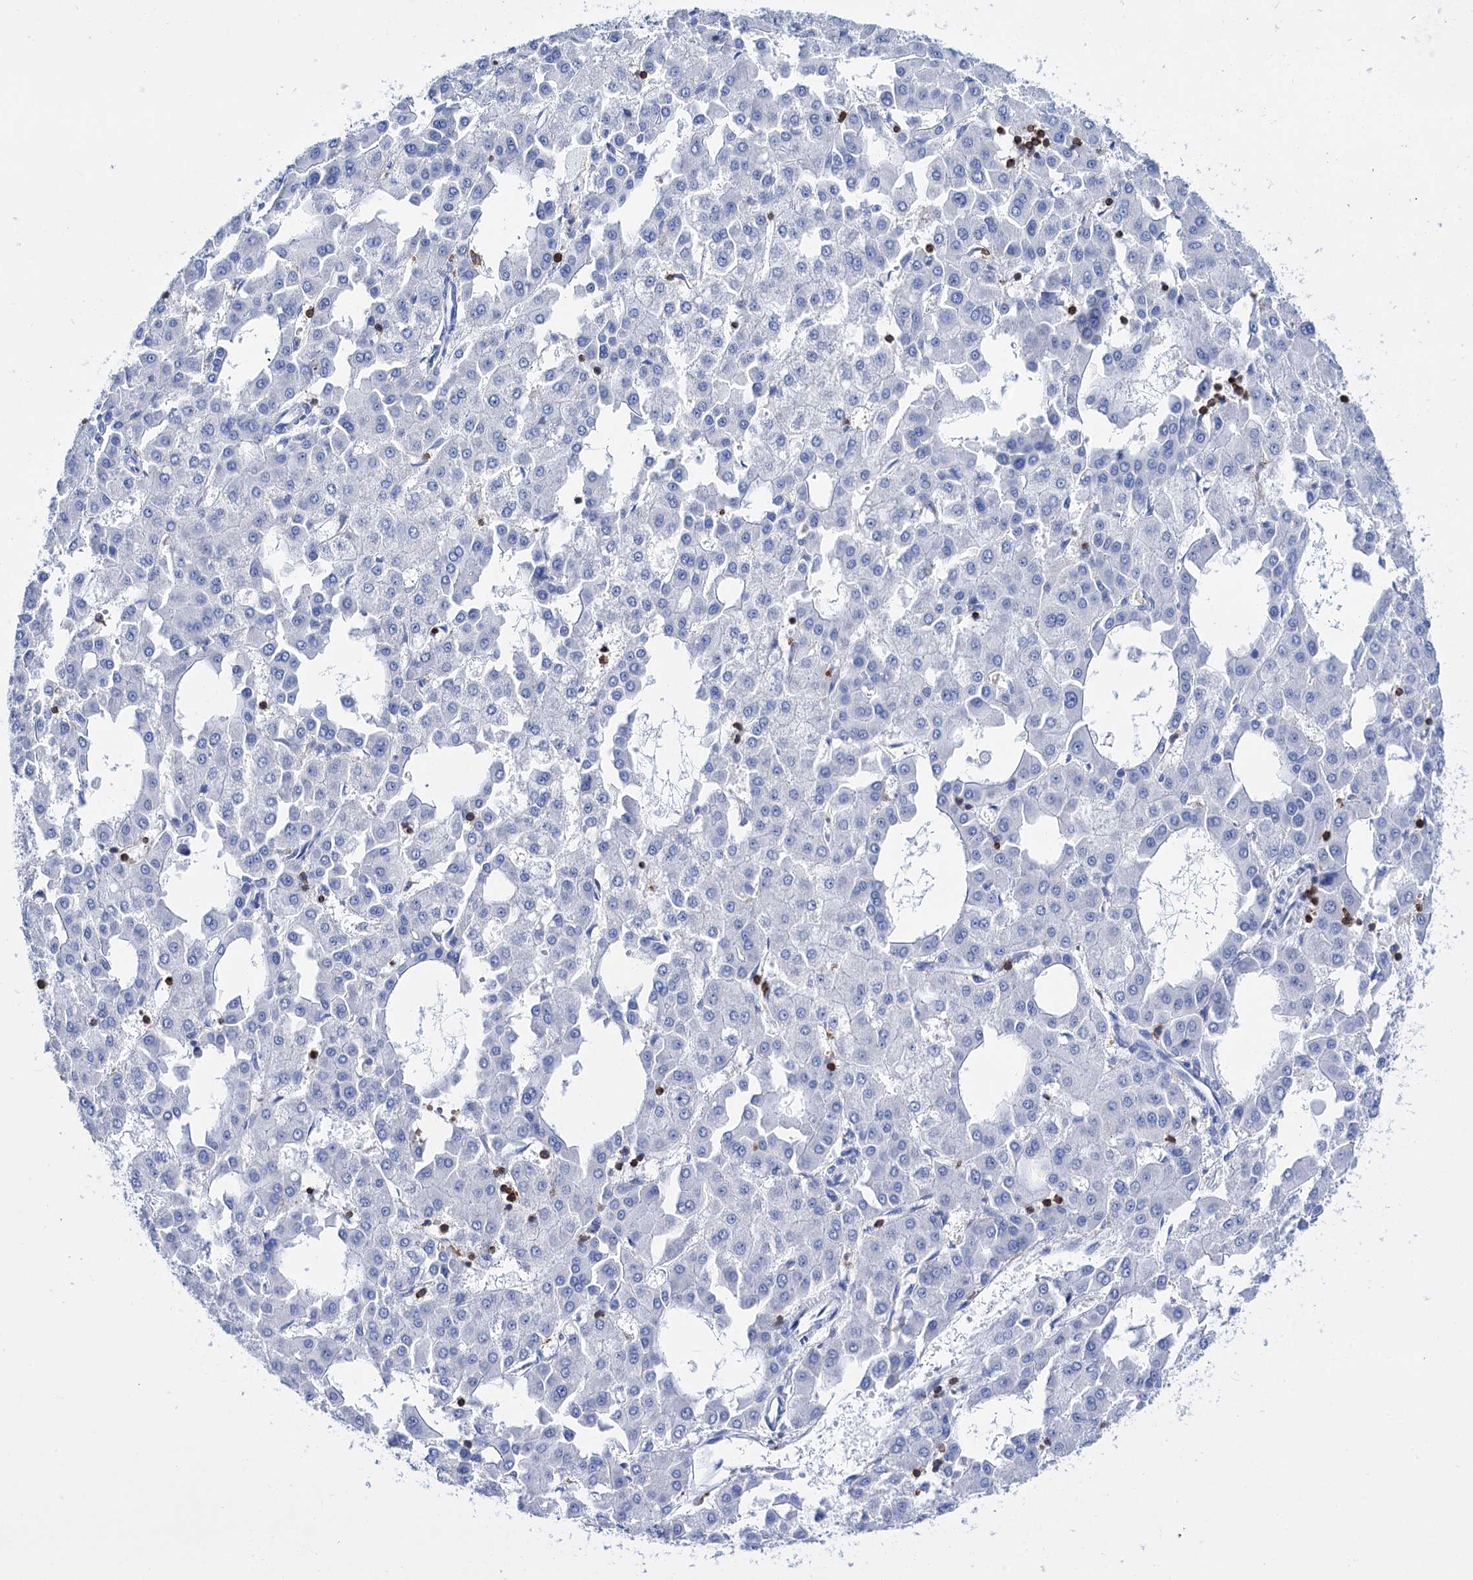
{"staining": {"intensity": "negative", "quantity": "none", "location": "none"}, "tissue": "liver cancer", "cell_type": "Tumor cells", "image_type": "cancer", "snomed": [{"axis": "morphology", "description": "Carcinoma, Hepatocellular, NOS"}, {"axis": "topography", "description": "Liver"}], "caption": "This photomicrograph is of liver hepatocellular carcinoma stained with immunohistochemistry to label a protein in brown with the nuclei are counter-stained blue. There is no staining in tumor cells.", "gene": "DEF6", "patient": {"sex": "male", "age": 47}}